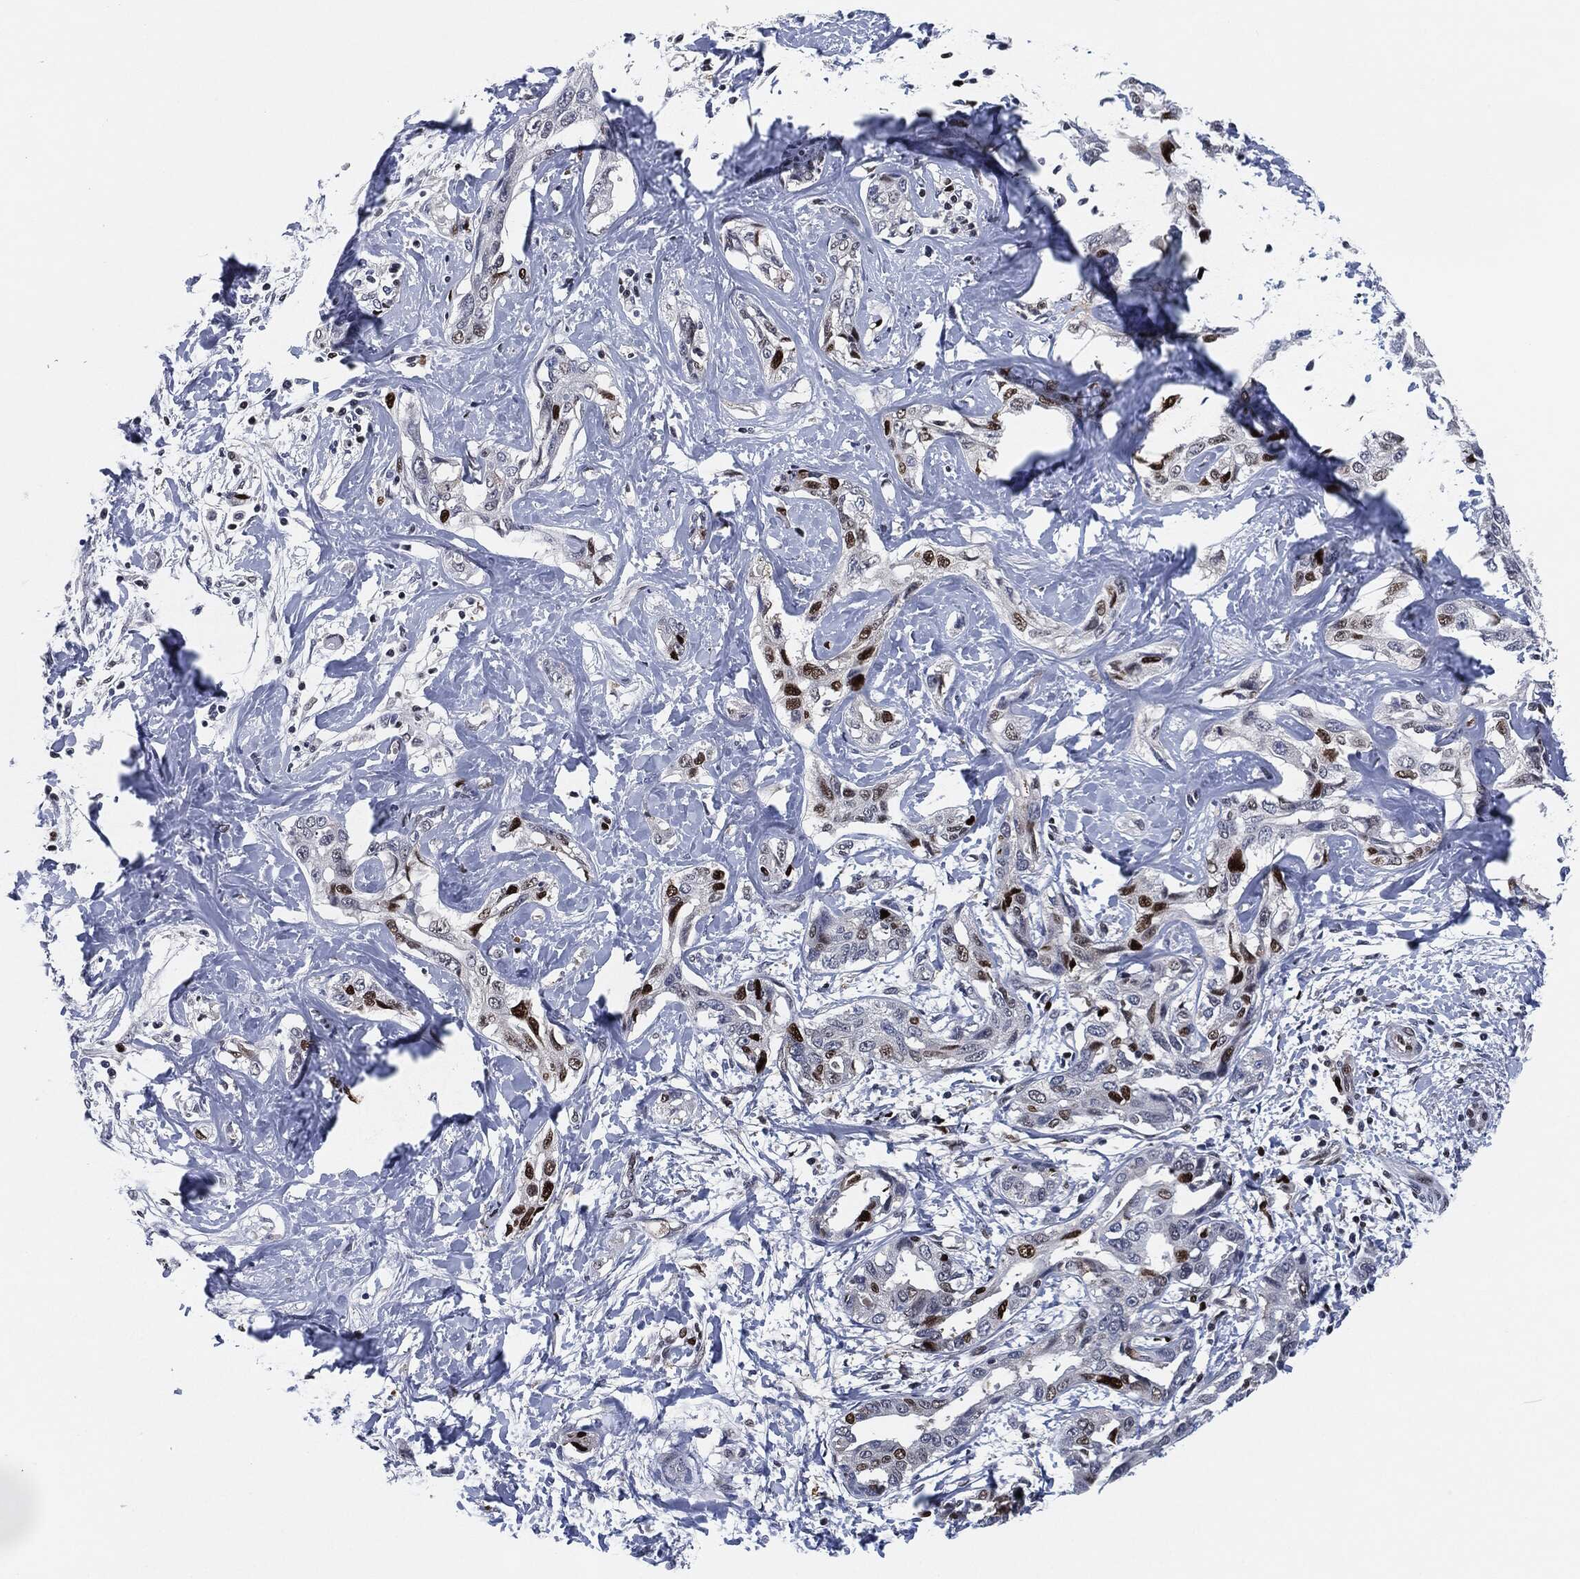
{"staining": {"intensity": "strong", "quantity": "<25%", "location": "nuclear"}, "tissue": "liver cancer", "cell_type": "Tumor cells", "image_type": "cancer", "snomed": [{"axis": "morphology", "description": "Cholangiocarcinoma"}, {"axis": "topography", "description": "Liver"}], "caption": "IHC (DAB (3,3'-diaminobenzidine)) staining of liver cancer reveals strong nuclear protein staining in about <25% of tumor cells.", "gene": "PCNA", "patient": {"sex": "male", "age": 59}}